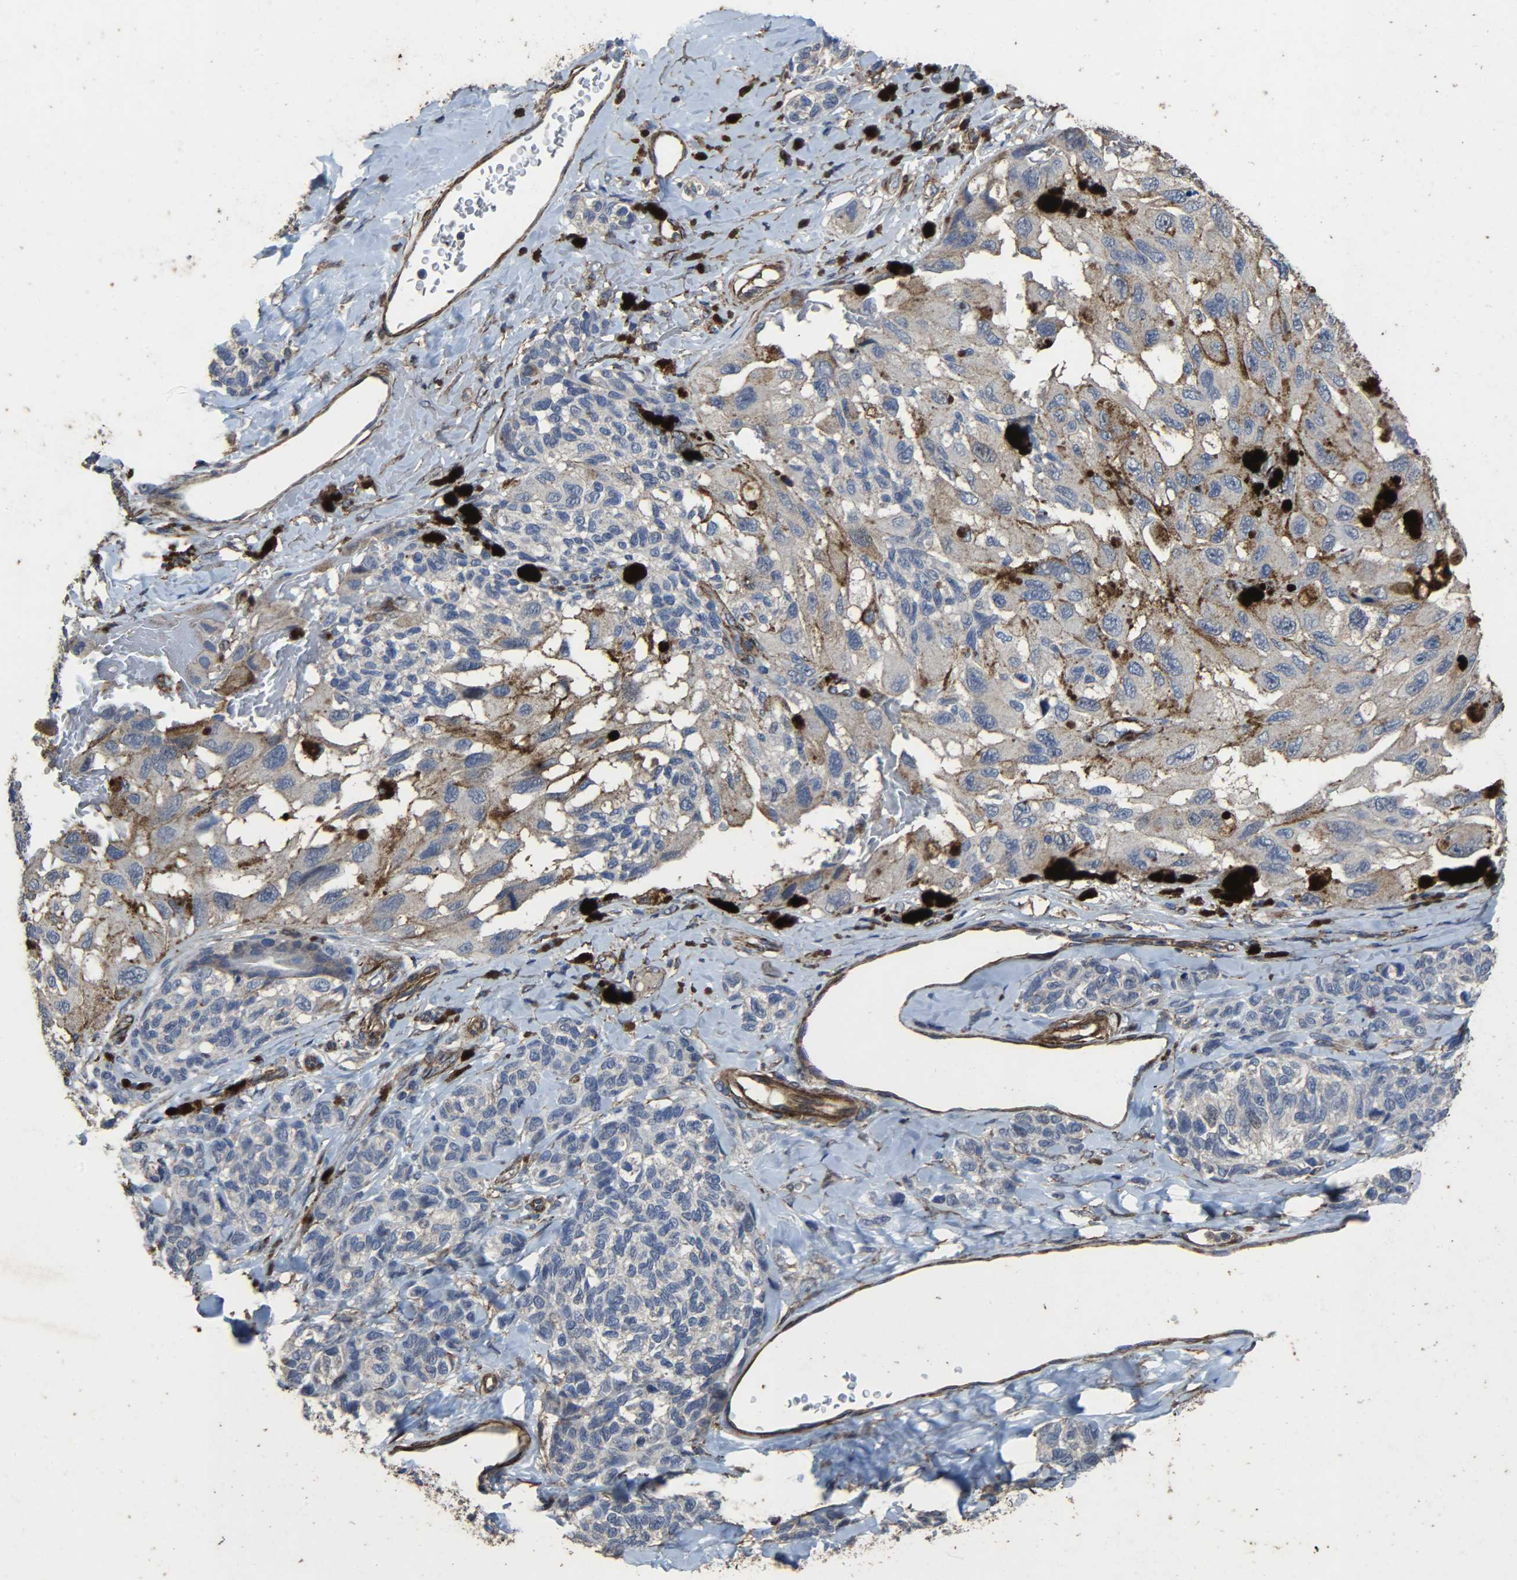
{"staining": {"intensity": "weak", "quantity": "<25%", "location": "cytoplasmic/membranous"}, "tissue": "melanoma", "cell_type": "Tumor cells", "image_type": "cancer", "snomed": [{"axis": "morphology", "description": "Malignant melanoma, NOS"}, {"axis": "topography", "description": "Skin"}], "caption": "Immunohistochemical staining of human melanoma displays no significant staining in tumor cells.", "gene": "TPM4", "patient": {"sex": "female", "age": 73}}